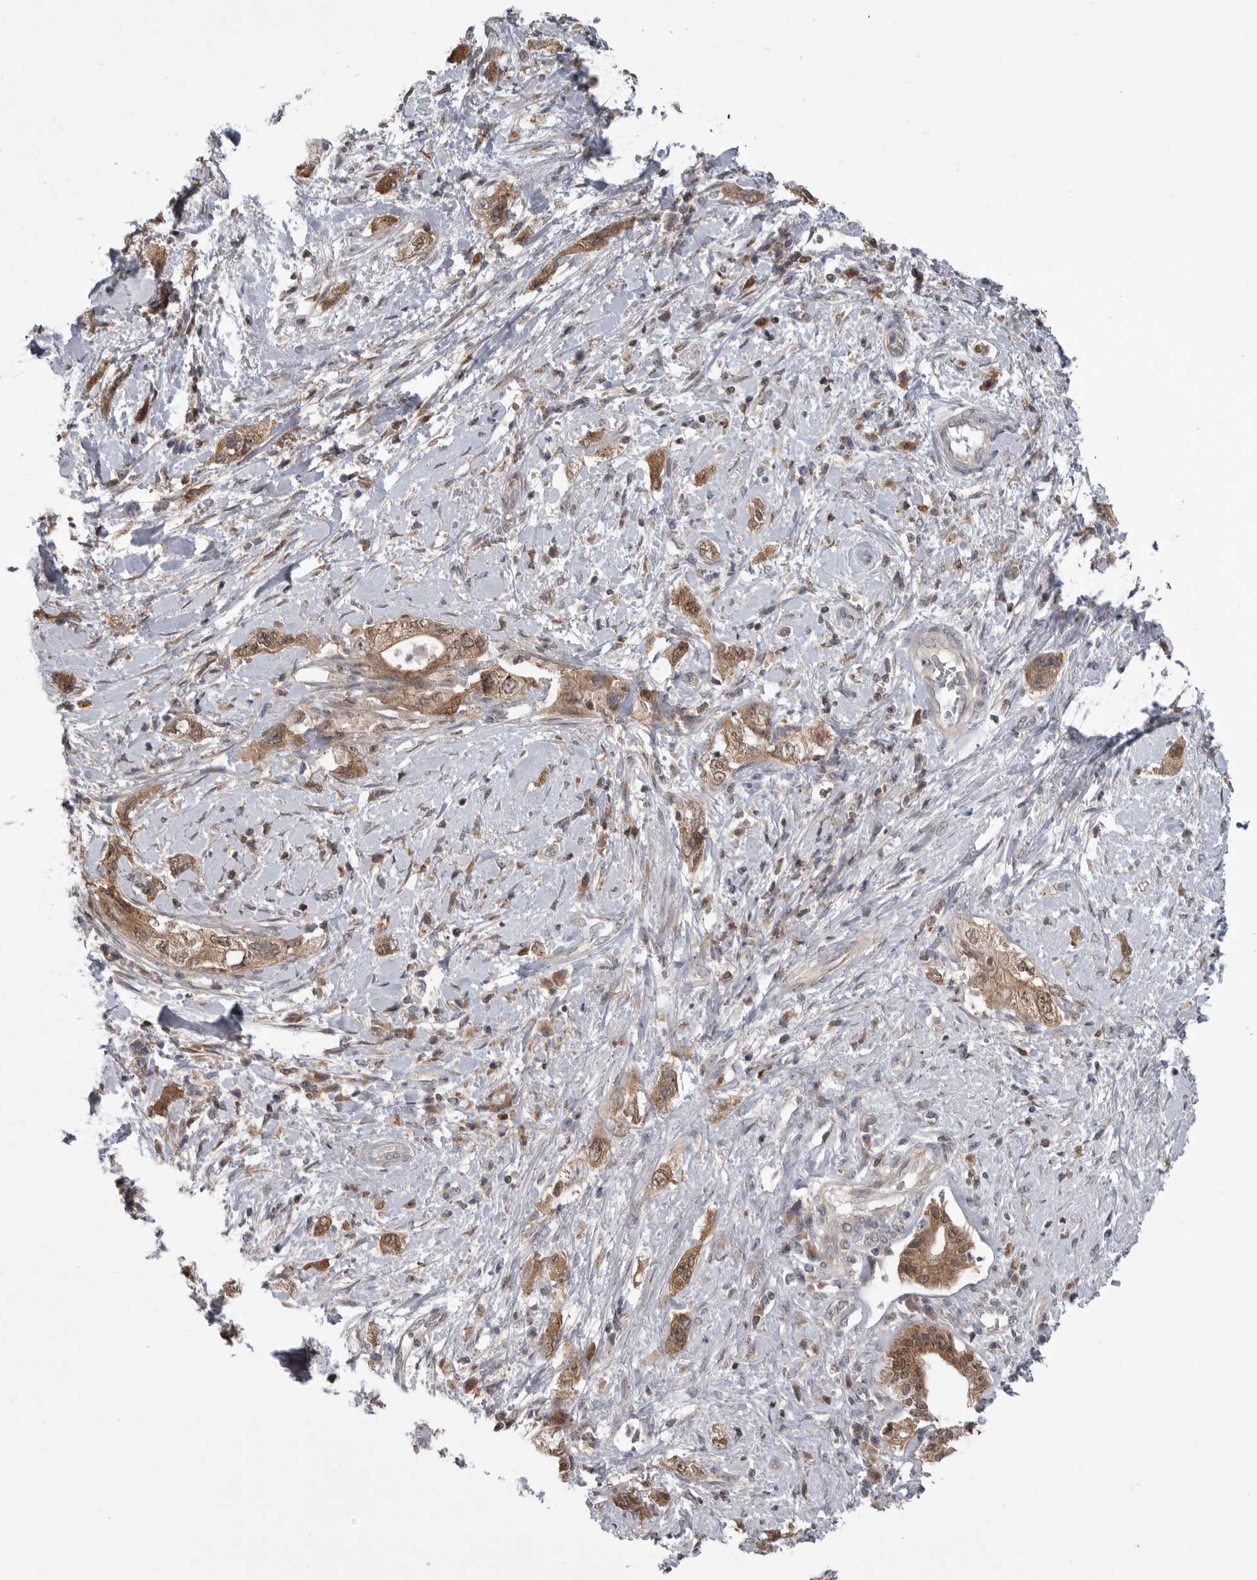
{"staining": {"intensity": "moderate", "quantity": ">75%", "location": "cytoplasmic/membranous,nuclear"}, "tissue": "pancreatic cancer", "cell_type": "Tumor cells", "image_type": "cancer", "snomed": [{"axis": "morphology", "description": "Adenocarcinoma, NOS"}, {"axis": "topography", "description": "Pancreas"}], "caption": "A histopathology image showing moderate cytoplasmic/membranous and nuclear staining in approximately >75% of tumor cells in pancreatic cancer (adenocarcinoma), as visualized by brown immunohistochemical staining.", "gene": "MAPK13", "patient": {"sex": "female", "age": 73}}